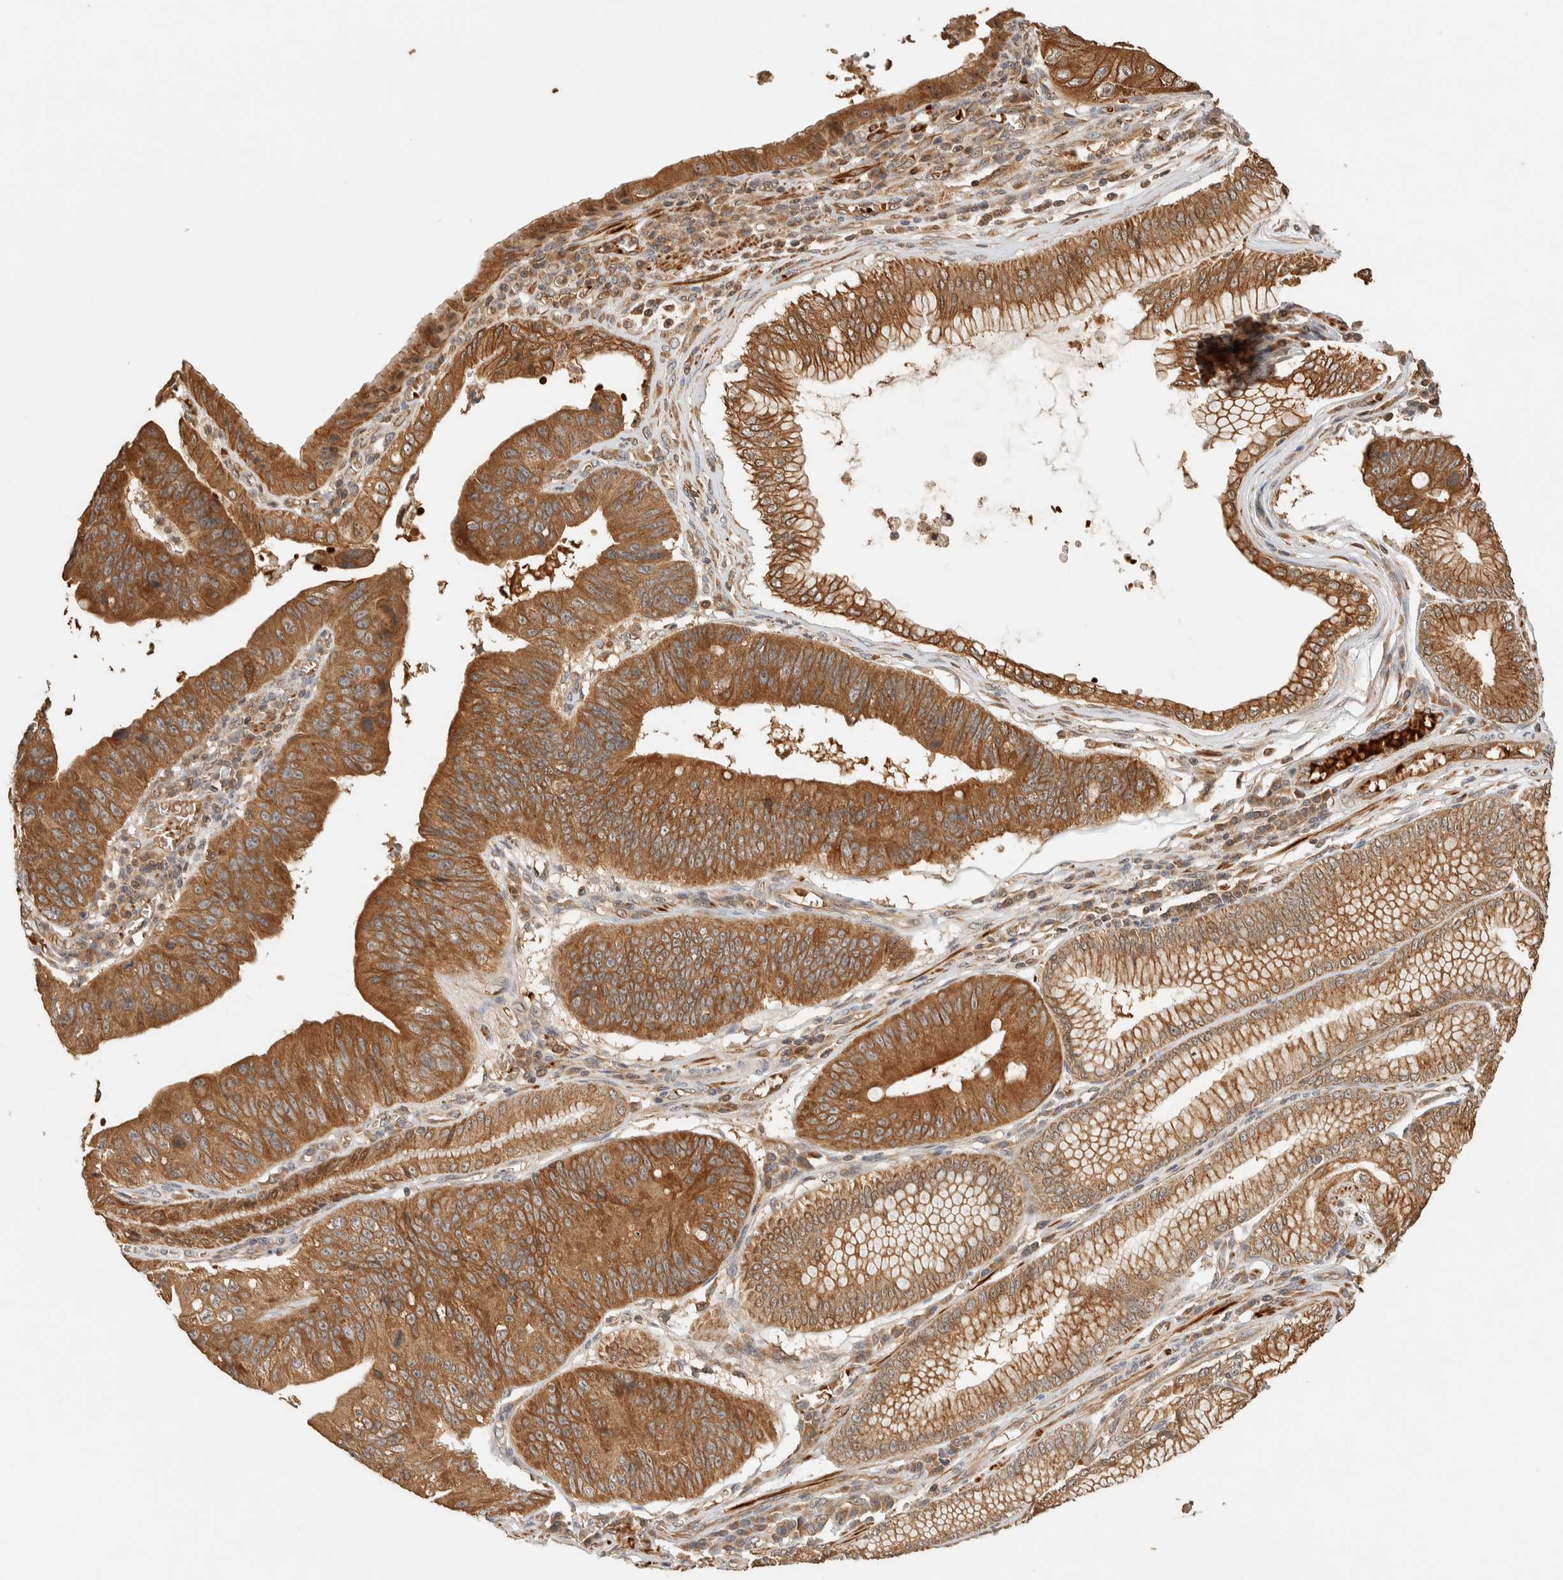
{"staining": {"intensity": "strong", "quantity": ">75%", "location": "cytoplasmic/membranous"}, "tissue": "stomach cancer", "cell_type": "Tumor cells", "image_type": "cancer", "snomed": [{"axis": "morphology", "description": "Adenocarcinoma, NOS"}, {"axis": "topography", "description": "Stomach"}], "caption": "Strong cytoplasmic/membranous protein expression is identified in approximately >75% of tumor cells in adenocarcinoma (stomach).", "gene": "TTI2", "patient": {"sex": "male", "age": 59}}